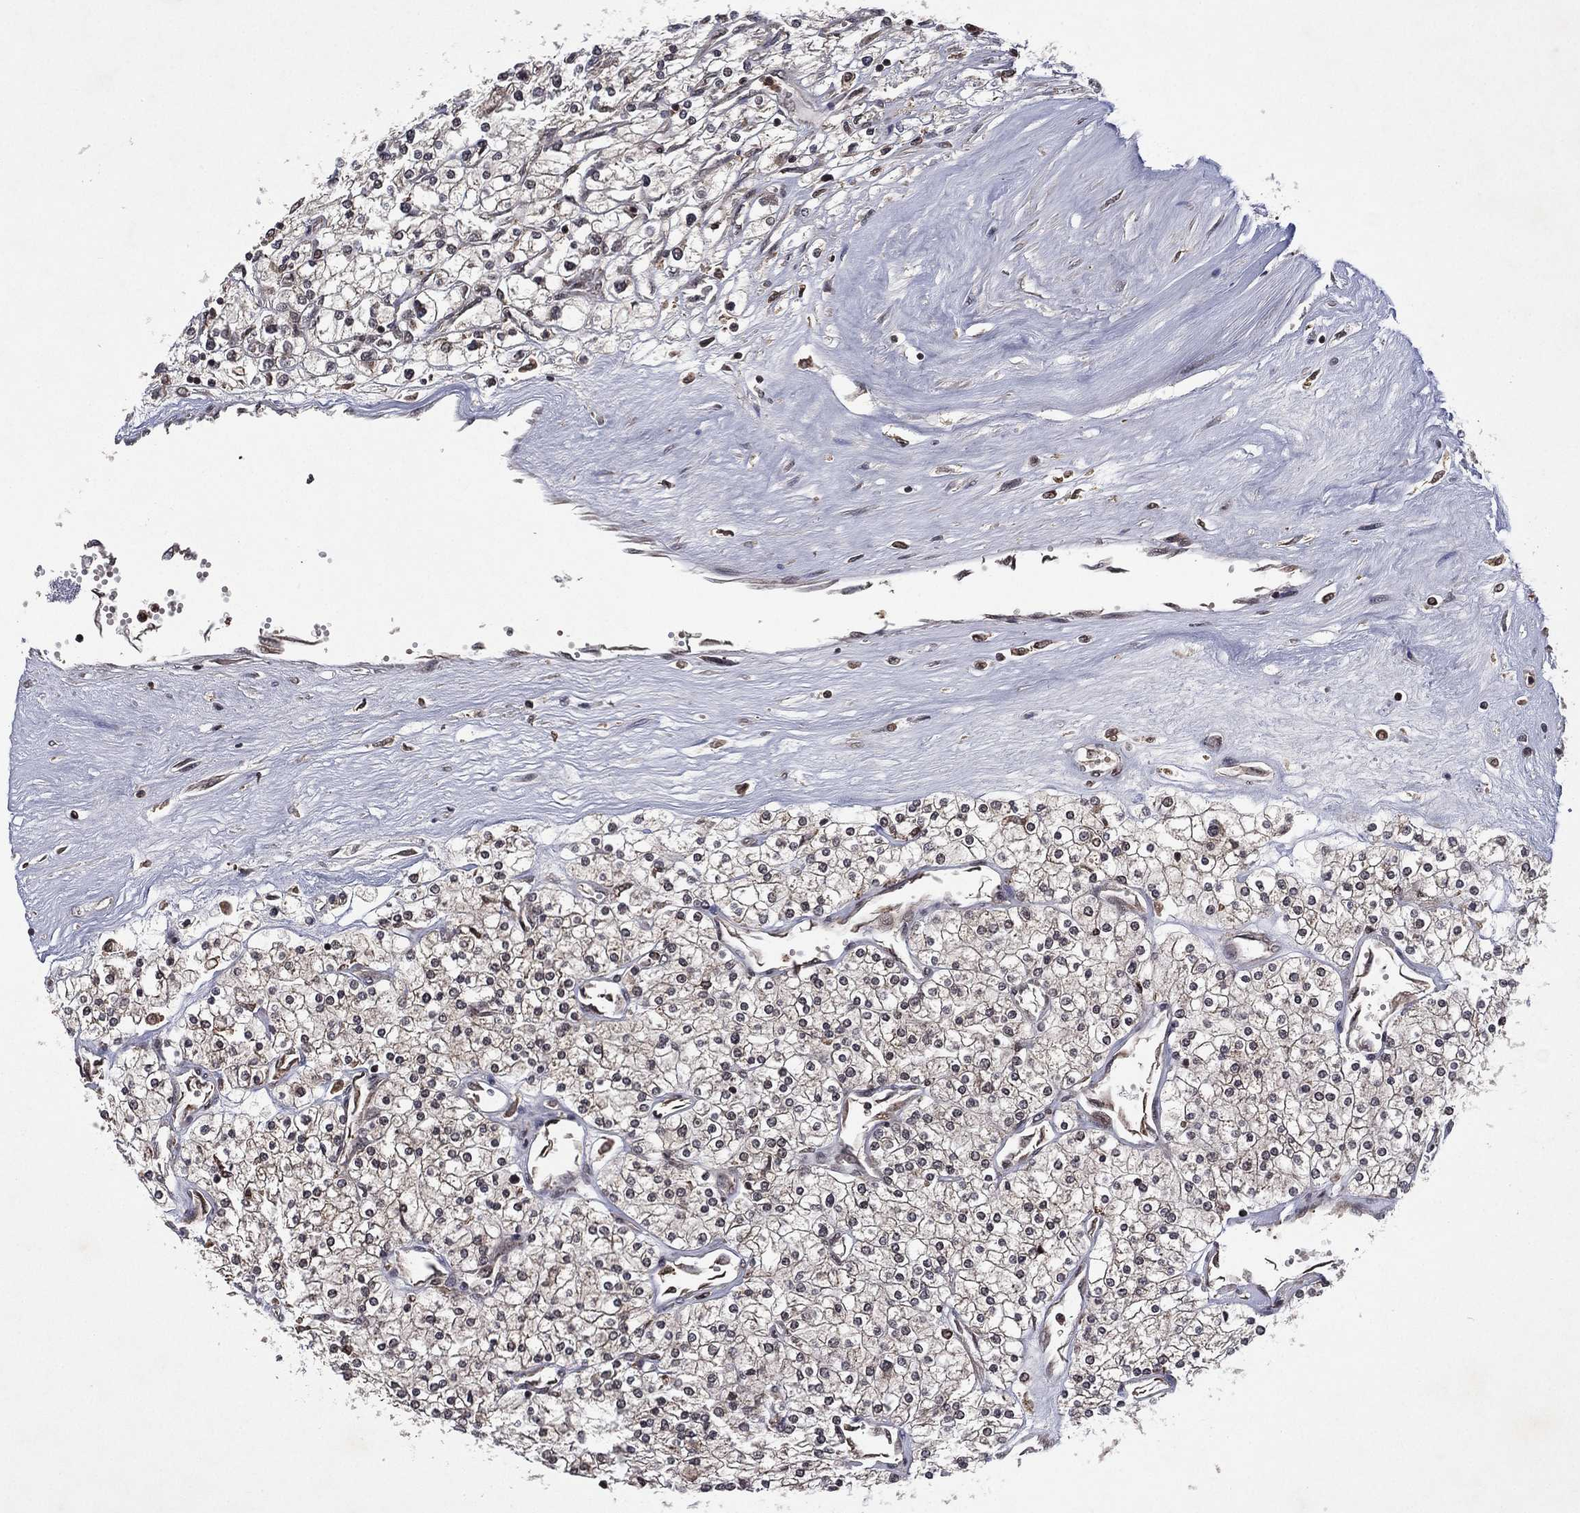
{"staining": {"intensity": "weak", "quantity": "<25%", "location": "cytoplasmic/membranous"}, "tissue": "renal cancer", "cell_type": "Tumor cells", "image_type": "cancer", "snomed": [{"axis": "morphology", "description": "Adenocarcinoma, NOS"}, {"axis": "topography", "description": "Kidney"}], "caption": "Protein analysis of renal cancer reveals no significant positivity in tumor cells.", "gene": "ATG4B", "patient": {"sex": "male", "age": 80}}